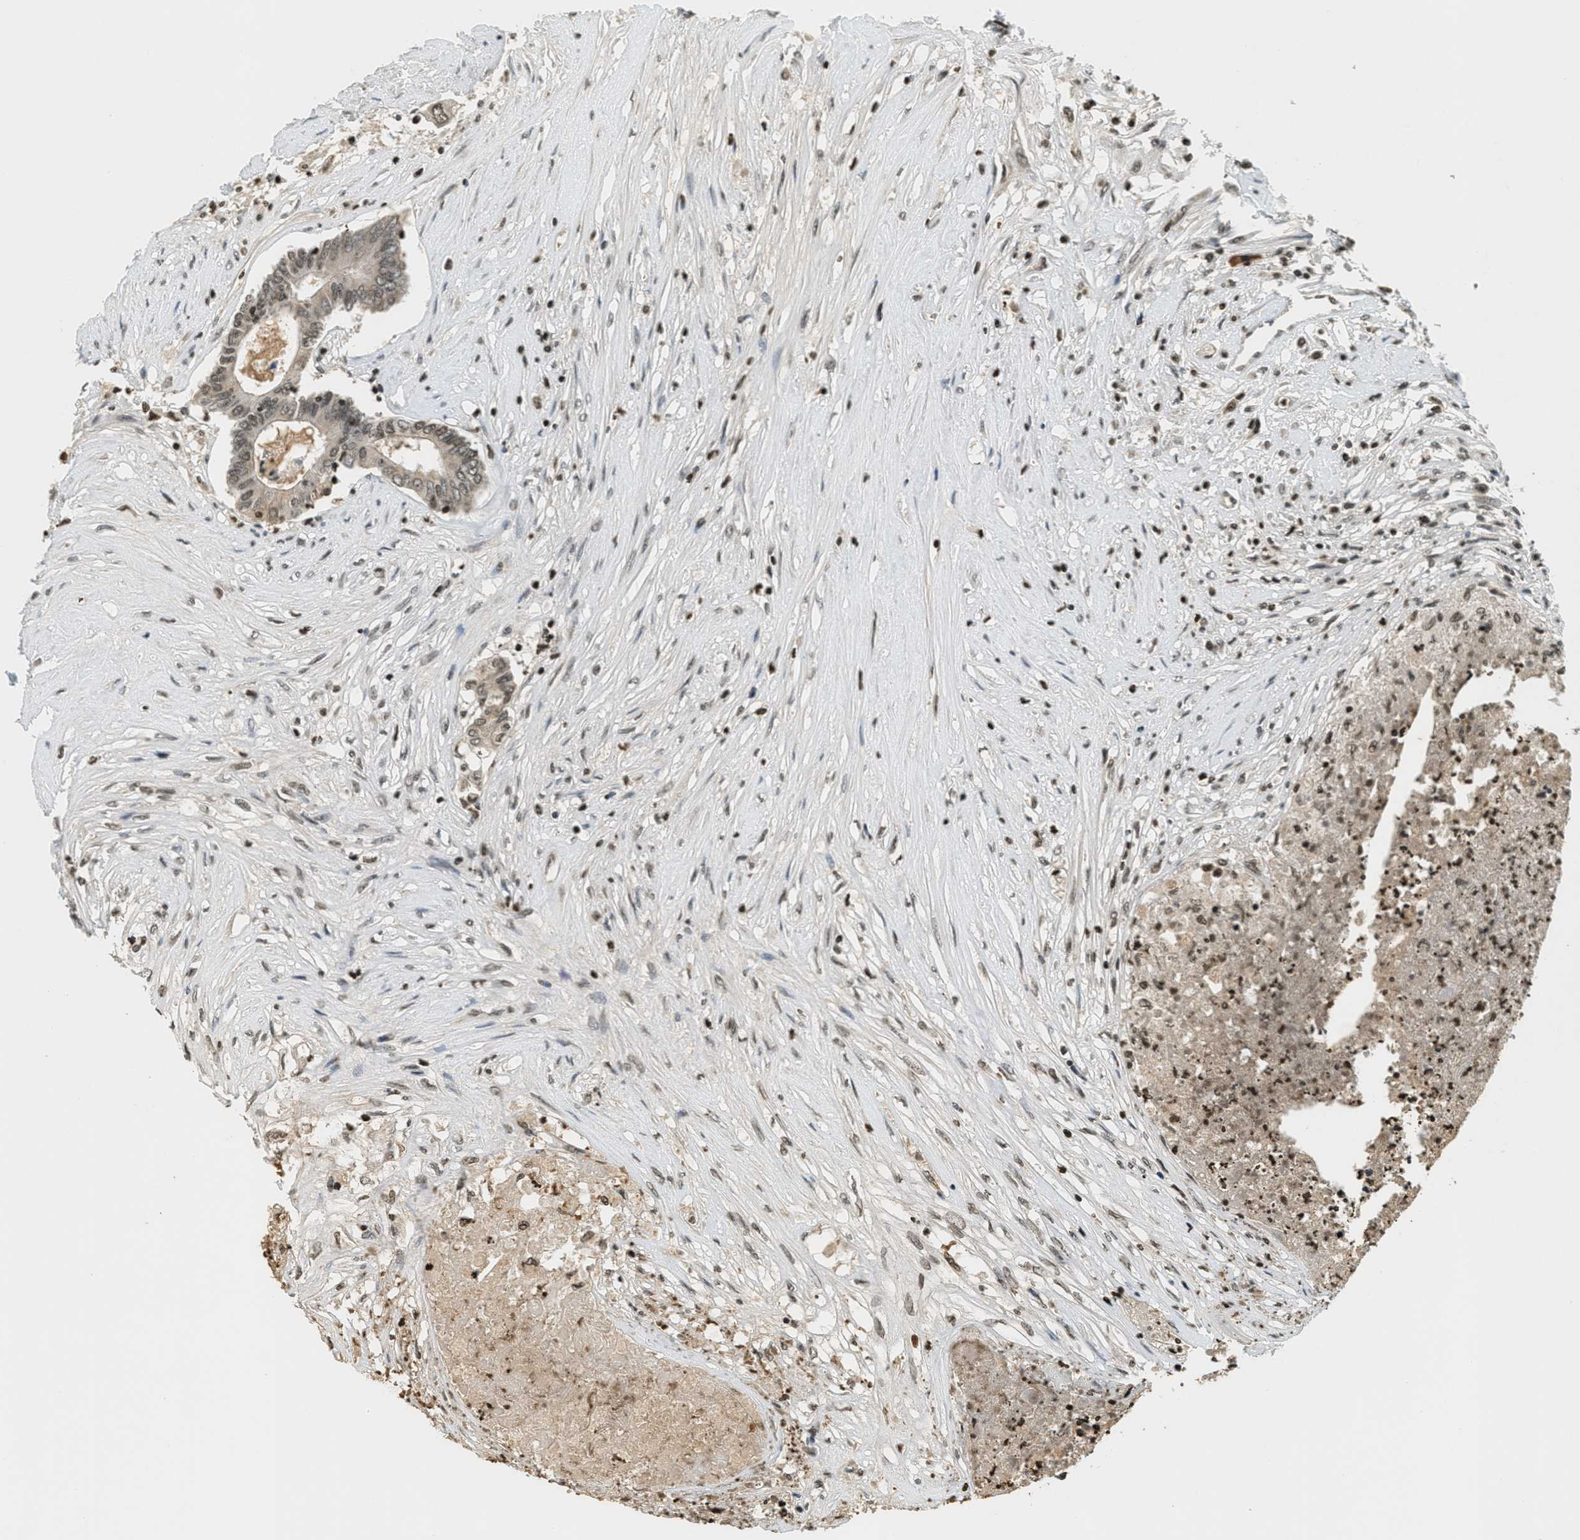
{"staining": {"intensity": "moderate", "quantity": ">75%", "location": "nuclear"}, "tissue": "colorectal cancer", "cell_type": "Tumor cells", "image_type": "cancer", "snomed": [{"axis": "morphology", "description": "Adenocarcinoma, NOS"}, {"axis": "topography", "description": "Rectum"}], "caption": "Immunohistochemistry image of human colorectal cancer stained for a protein (brown), which displays medium levels of moderate nuclear expression in approximately >75% of tumor cells.", "gene": "LDB2", "patient": {"sex": "male", "age": 63}}